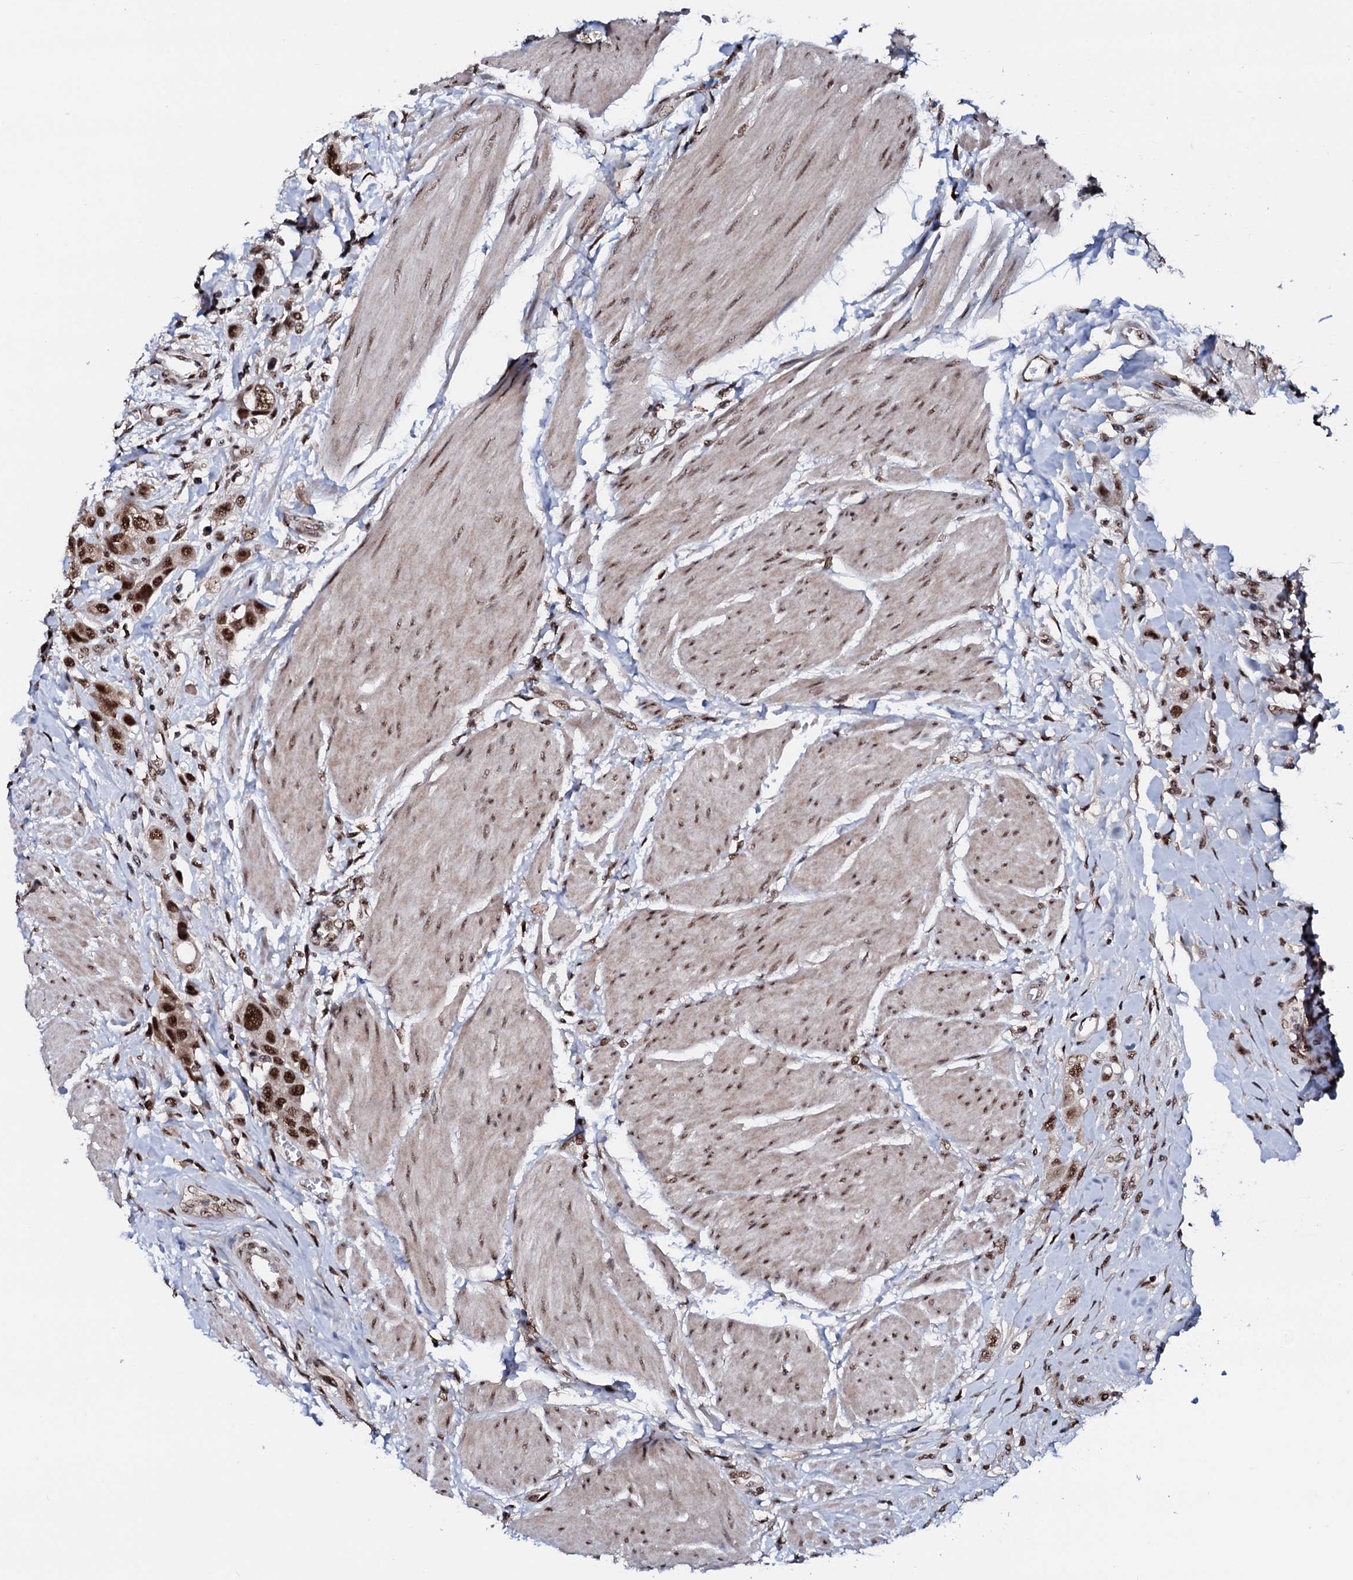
{"staining": {"intensity": "moderate", "quantity": ">75%", "location": "nuclear"}, "tissue": "urothelial cancer", "cell_type": "Tumor cells", "image_type": "cancer", "snomed": [{"axis": "morphology", "description": "Urothelial carcinoma, High grade"}, {"axis": "topography", "description": "Urinary bladder"}], "caption": "About >75% of tumor cells in human urothelial cancer exhibit moderate nuclear protein positivity as visualized by brown immunohistochemical staining.", "gene": "PRPF18", "patient": {"sex": "male", "age": 50}}